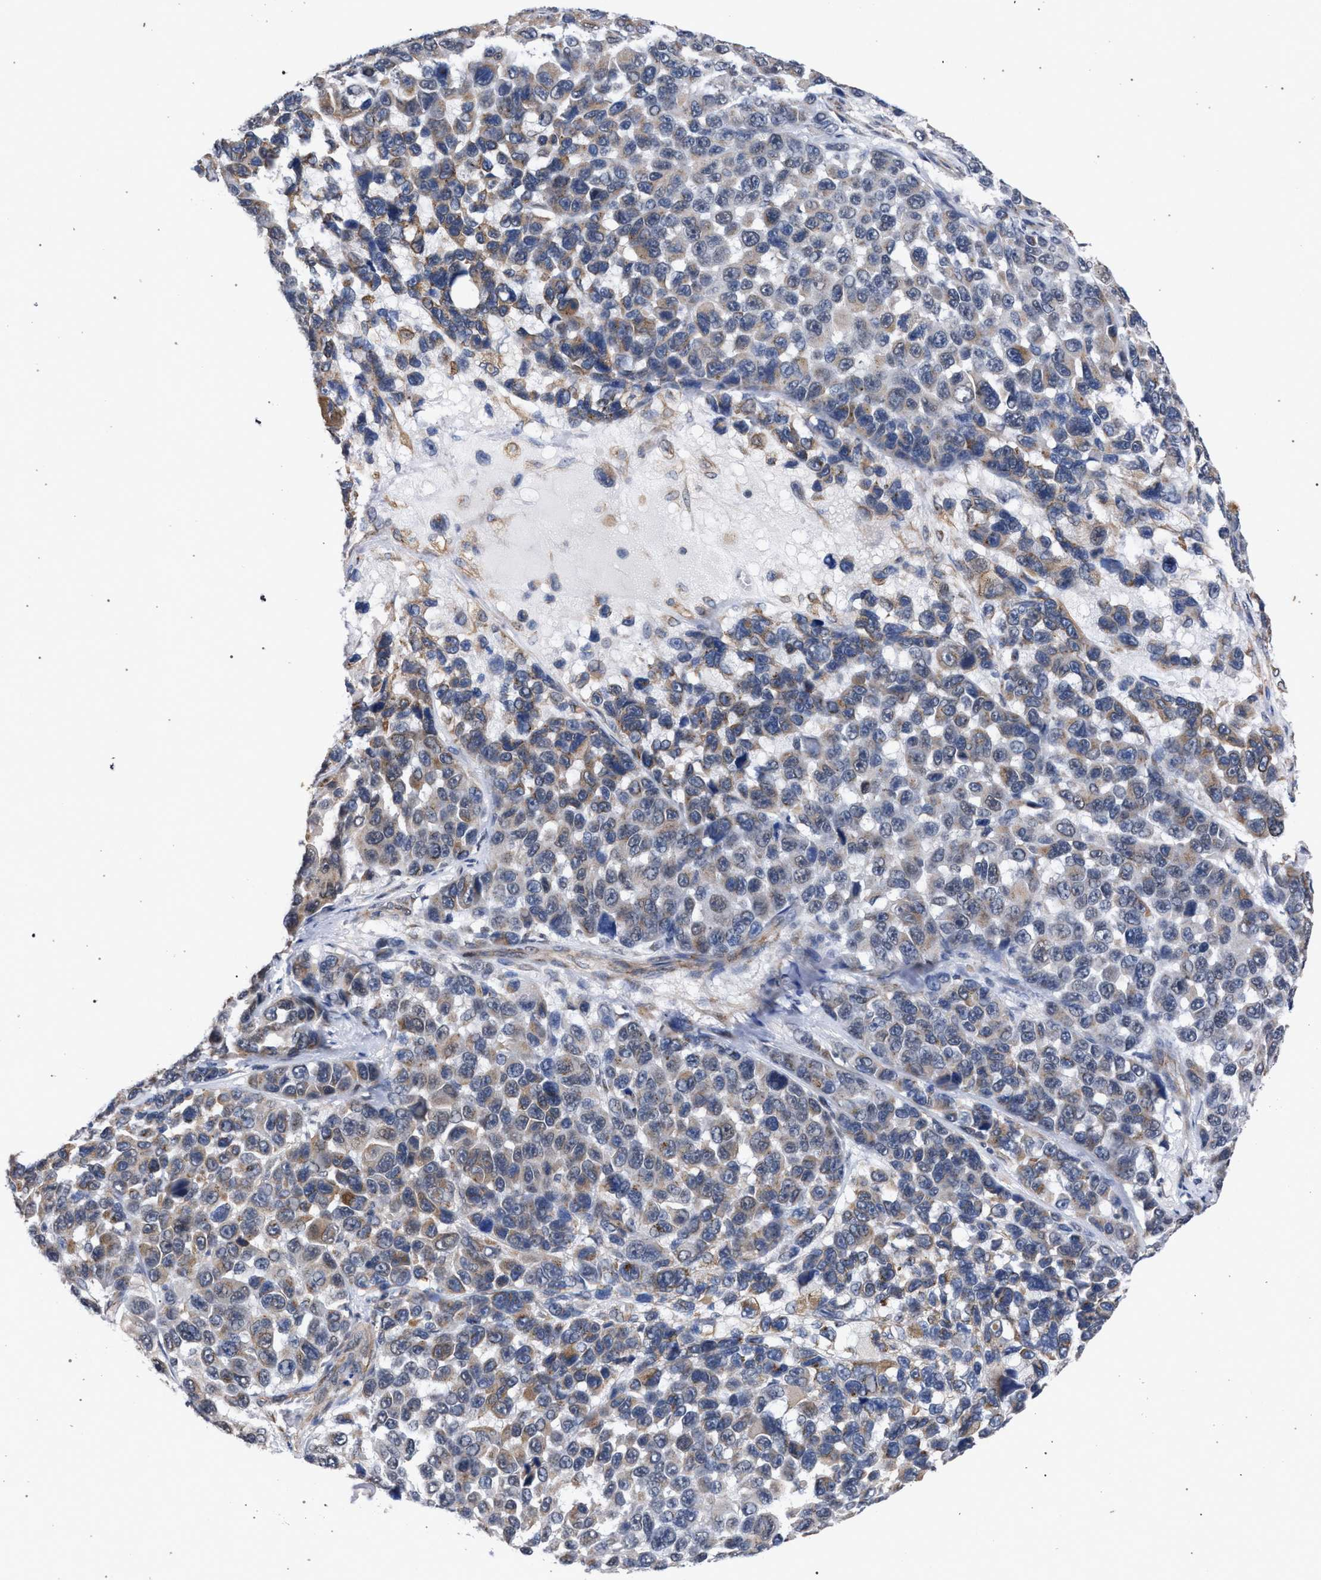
{"staining": {"intensity": "moderate", "quantity": "25%-75%", "location": "cytoplasmic/membranous"}, "tissue": "melanoma", "cell_type": "Tumor cells", "image_type": "cancer", "snomed": [{"axis": "morphology", "description": "Malignant melanoma, NOS"}, {"axis": "topography", "description": "Skin"}], "caption": "Immunohistochemistry histopathology image of melanoma stained for a protein (brown), which reveals medium levels of moderate cytoplasmic/membranous expression in about 25%-75% of tumor cells.", "gene": "GOLGA2", "patient": {"sex": "male", "age": 53}}